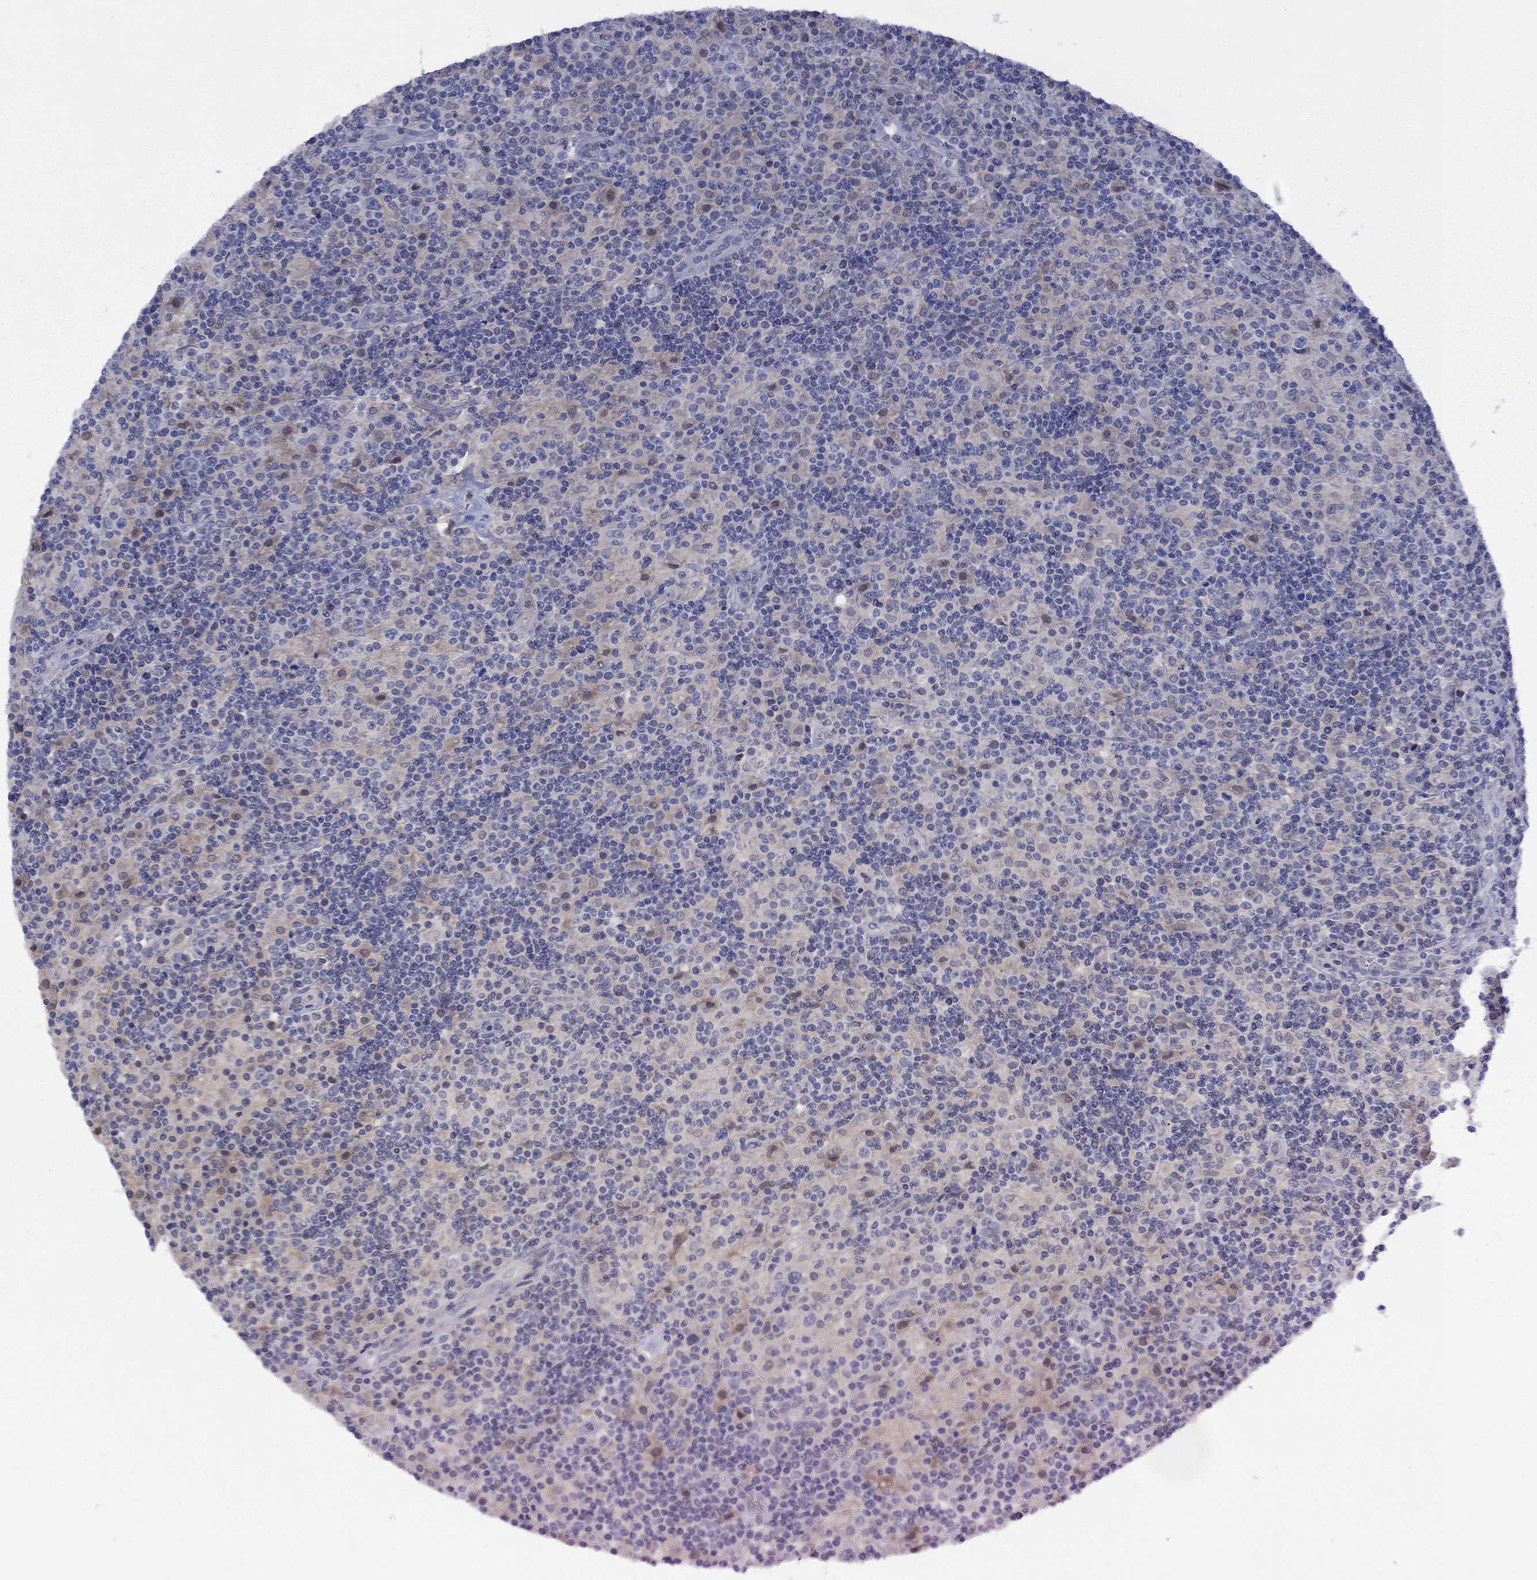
{"staining": {"intensity": "negative", "quantity": "none", "location": "none"}, "tissue": "lymphoma", "cell_type": "Tumor cells", "image_type": "cancer", "snomed": [{"axis": "morphology", "description": "Hodgkin's disease, NOS"}, {"axis": "topography", "description": "Lymph node"}], "caption": "High magnification brightfield microscopy of Hodgkin's disease stained with DAB (brown) and counterstained with hematoxylin (blue): tumor cells show no significant expression.", "gene": "CYP2B6", "patient": {"sex": "male", "age": 70}}